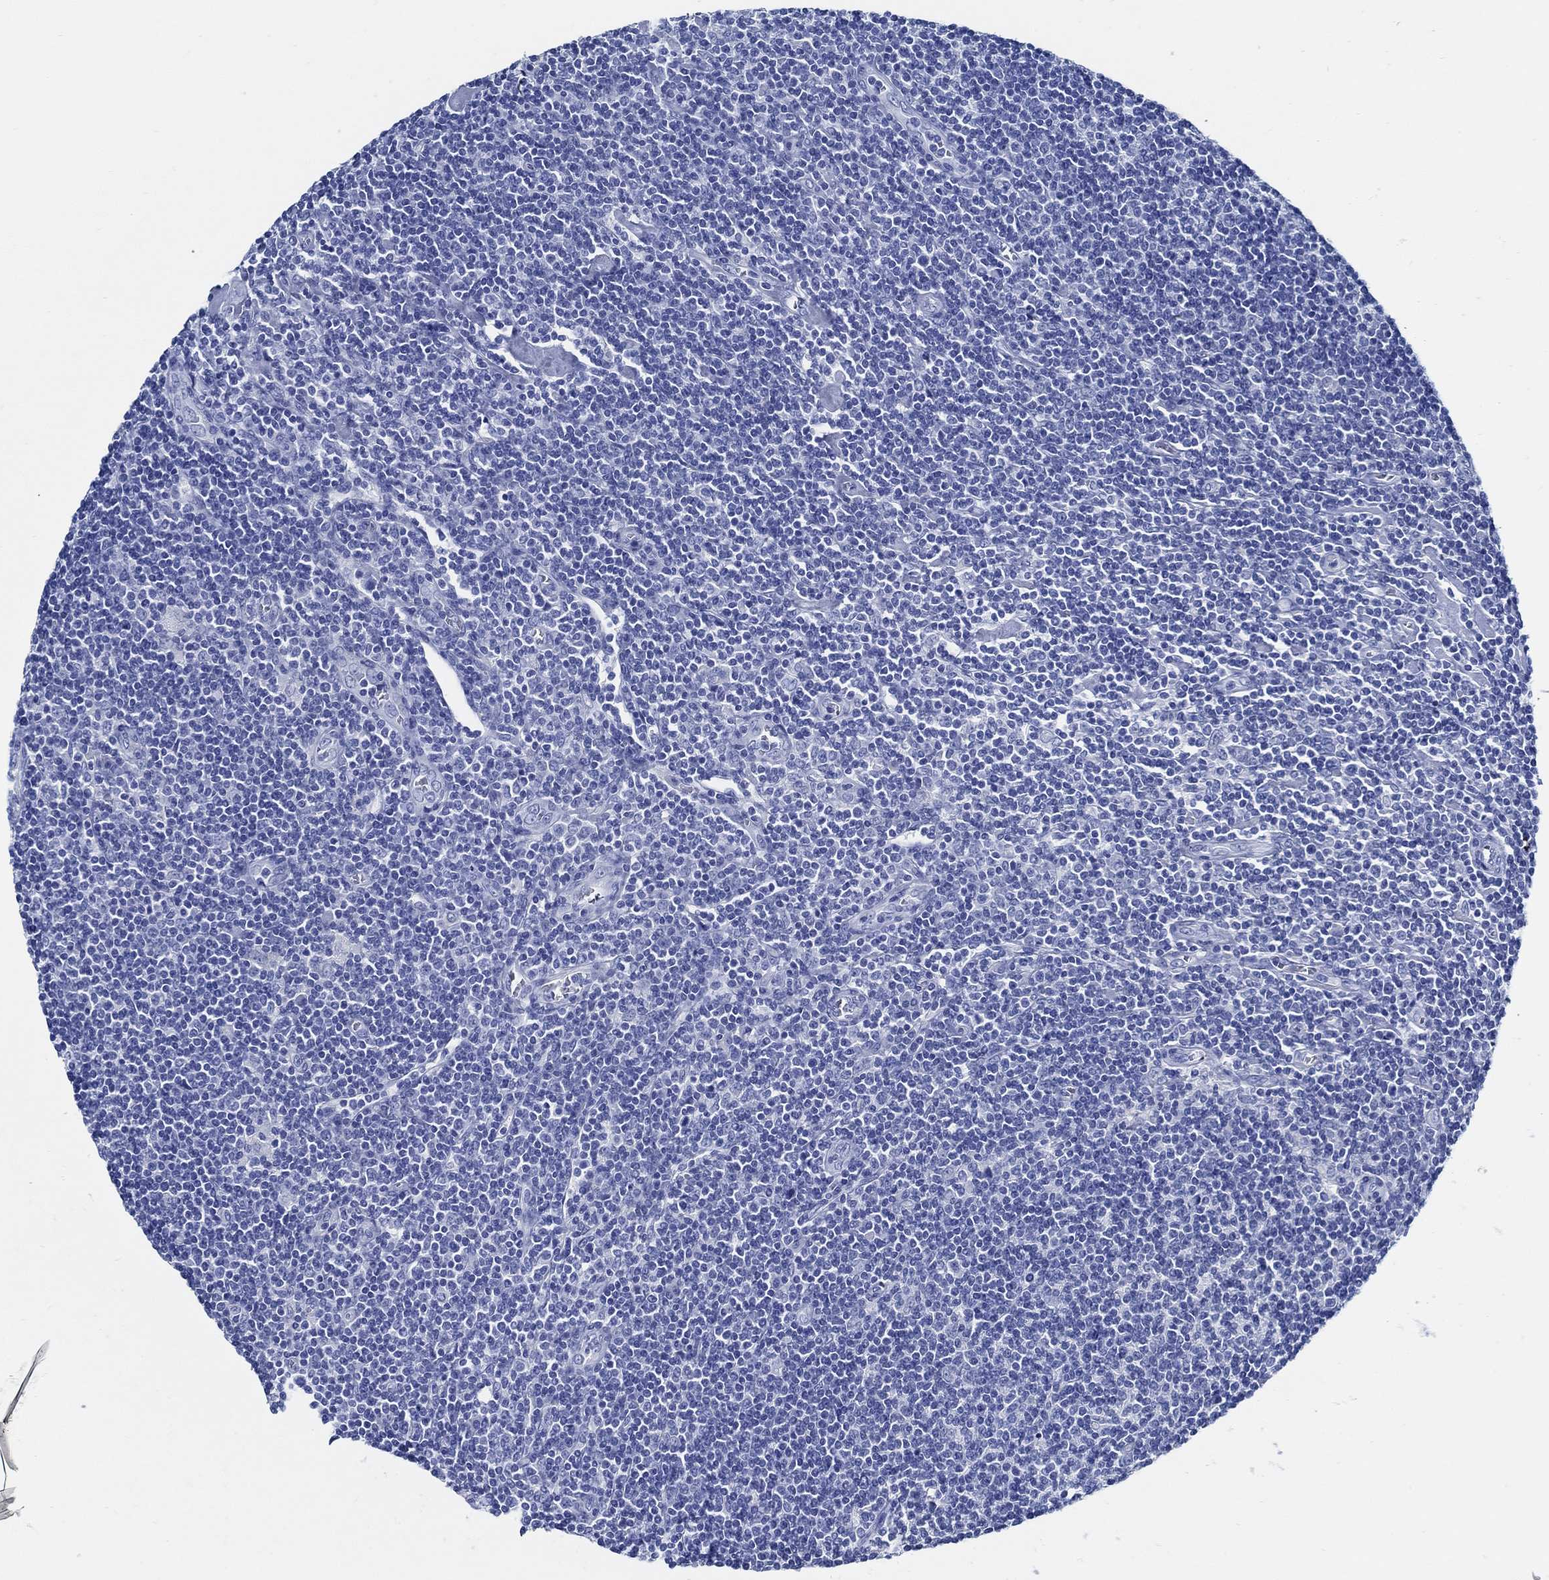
{"staining": {"intensity": "negative", "quantity": "none", "location": "none"}, "tissue": "lymphoma", "cell_type": "Tumor cells", "image_type": "cancer", "snomed": [{"axis": "morphology", "description": "Hodgkin's disease, NOS"}, {"axis": "topography", "description": "Lymph node"}], "caption": "Tumor cells are negative for brown protein staining in Hodgkin's disease.", "gene": "SLC45A1", "patient": {"sex": "male", "age": 40}}